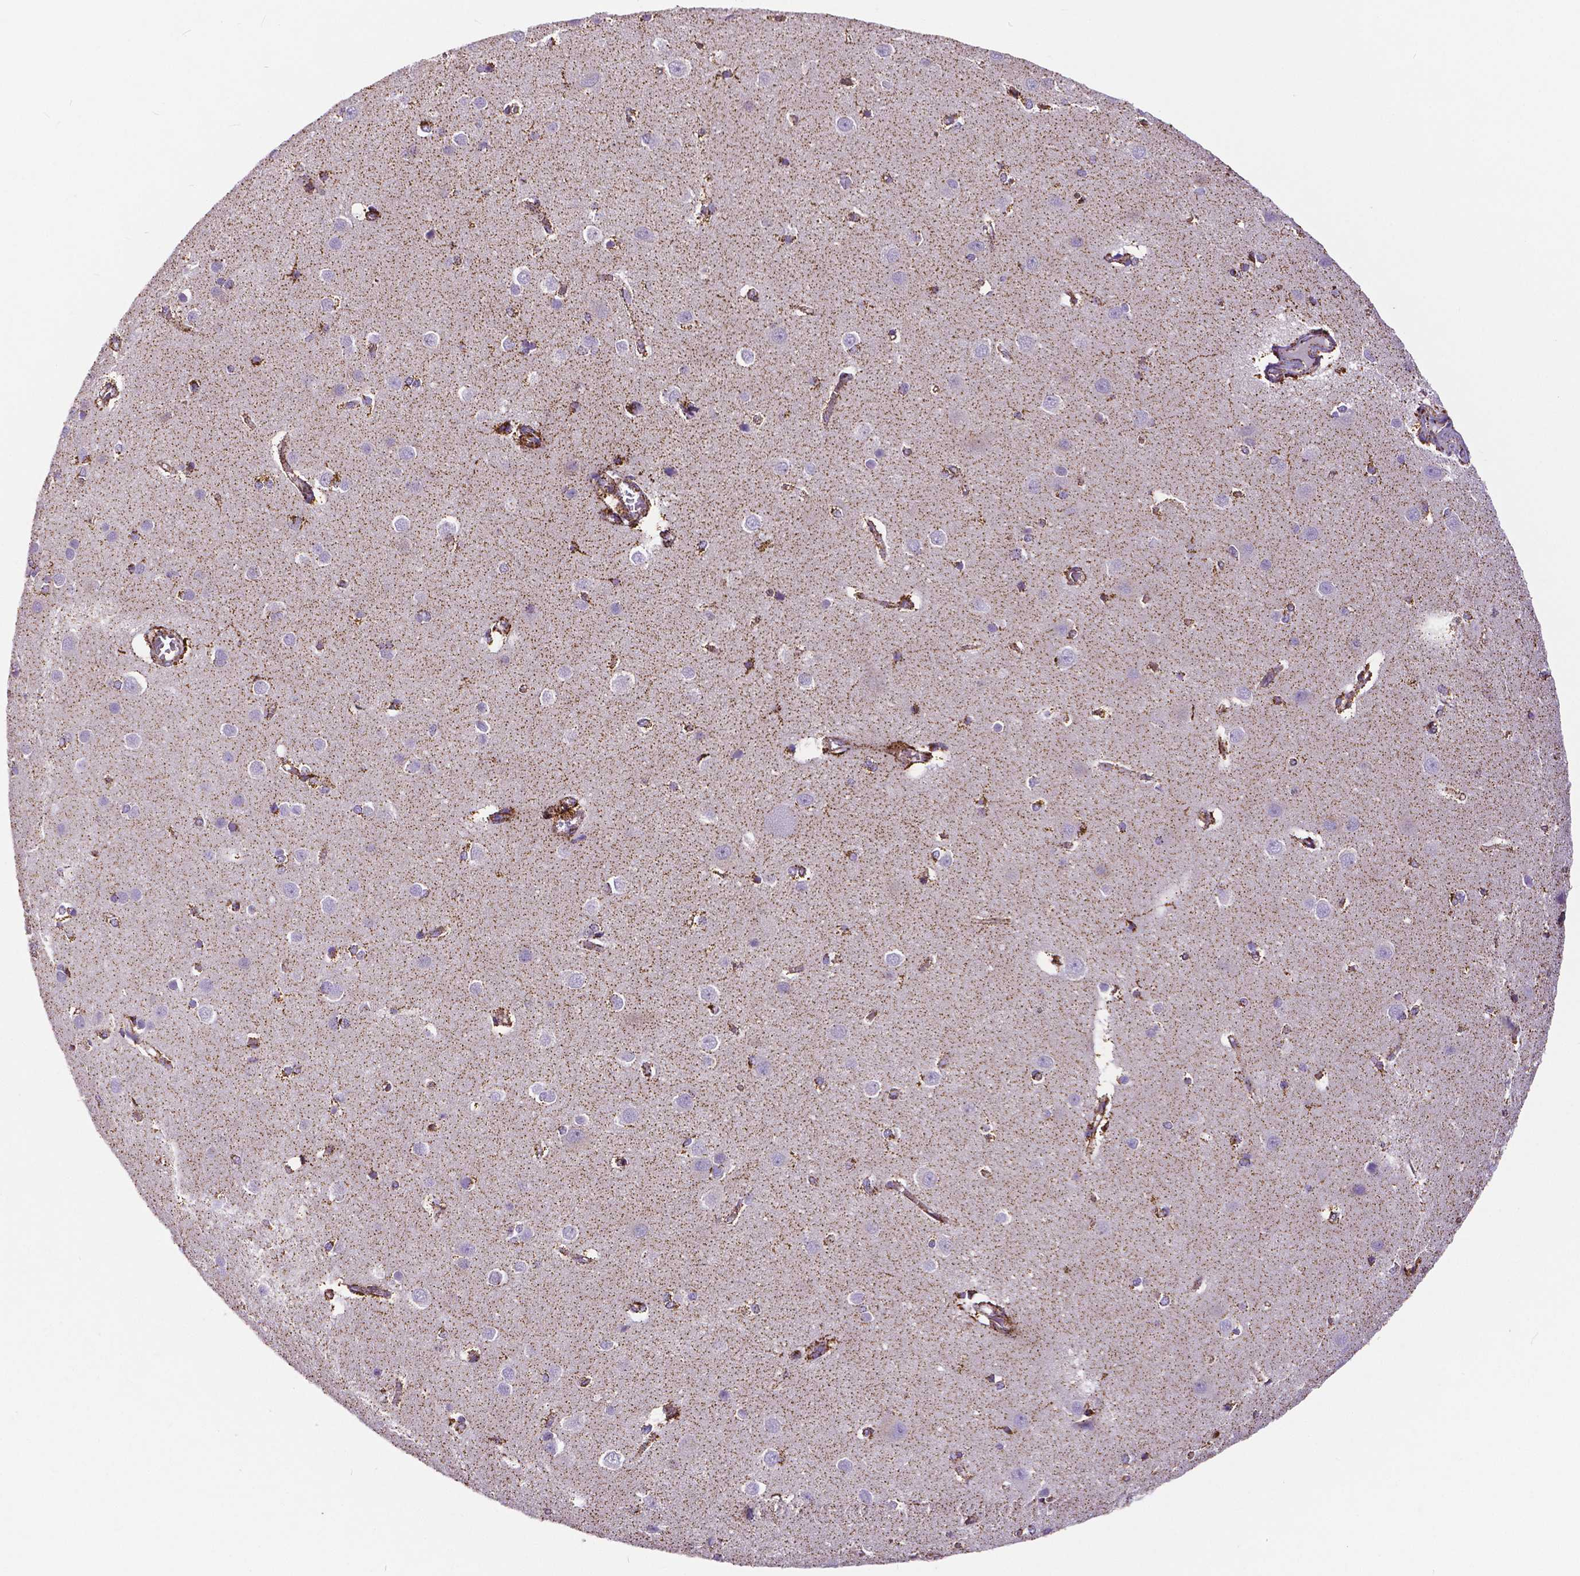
{"staining": {"intensity": "moderate", "quantity": ">75%", "location": "cytoplasmic/membranous"}, "tissue": "cerebral cortex", "cell_type": "Endothelial cells", "image_type": "normal", "snomed": [{"axis": "morphology", "description": "Normal tissue, NOS"}, {"axis": "topography", "description": "Cerebral cortex"}], "caption": "IHC photomicrograph of benign human cerebral cortex stained for a protein (brown), which reveals medium levels of moderate cytoplasmic/membranous positivity in about >75% of endothelial cells.", "gene": "MACC1", "patient": {"sex": "male", "age": 37}}